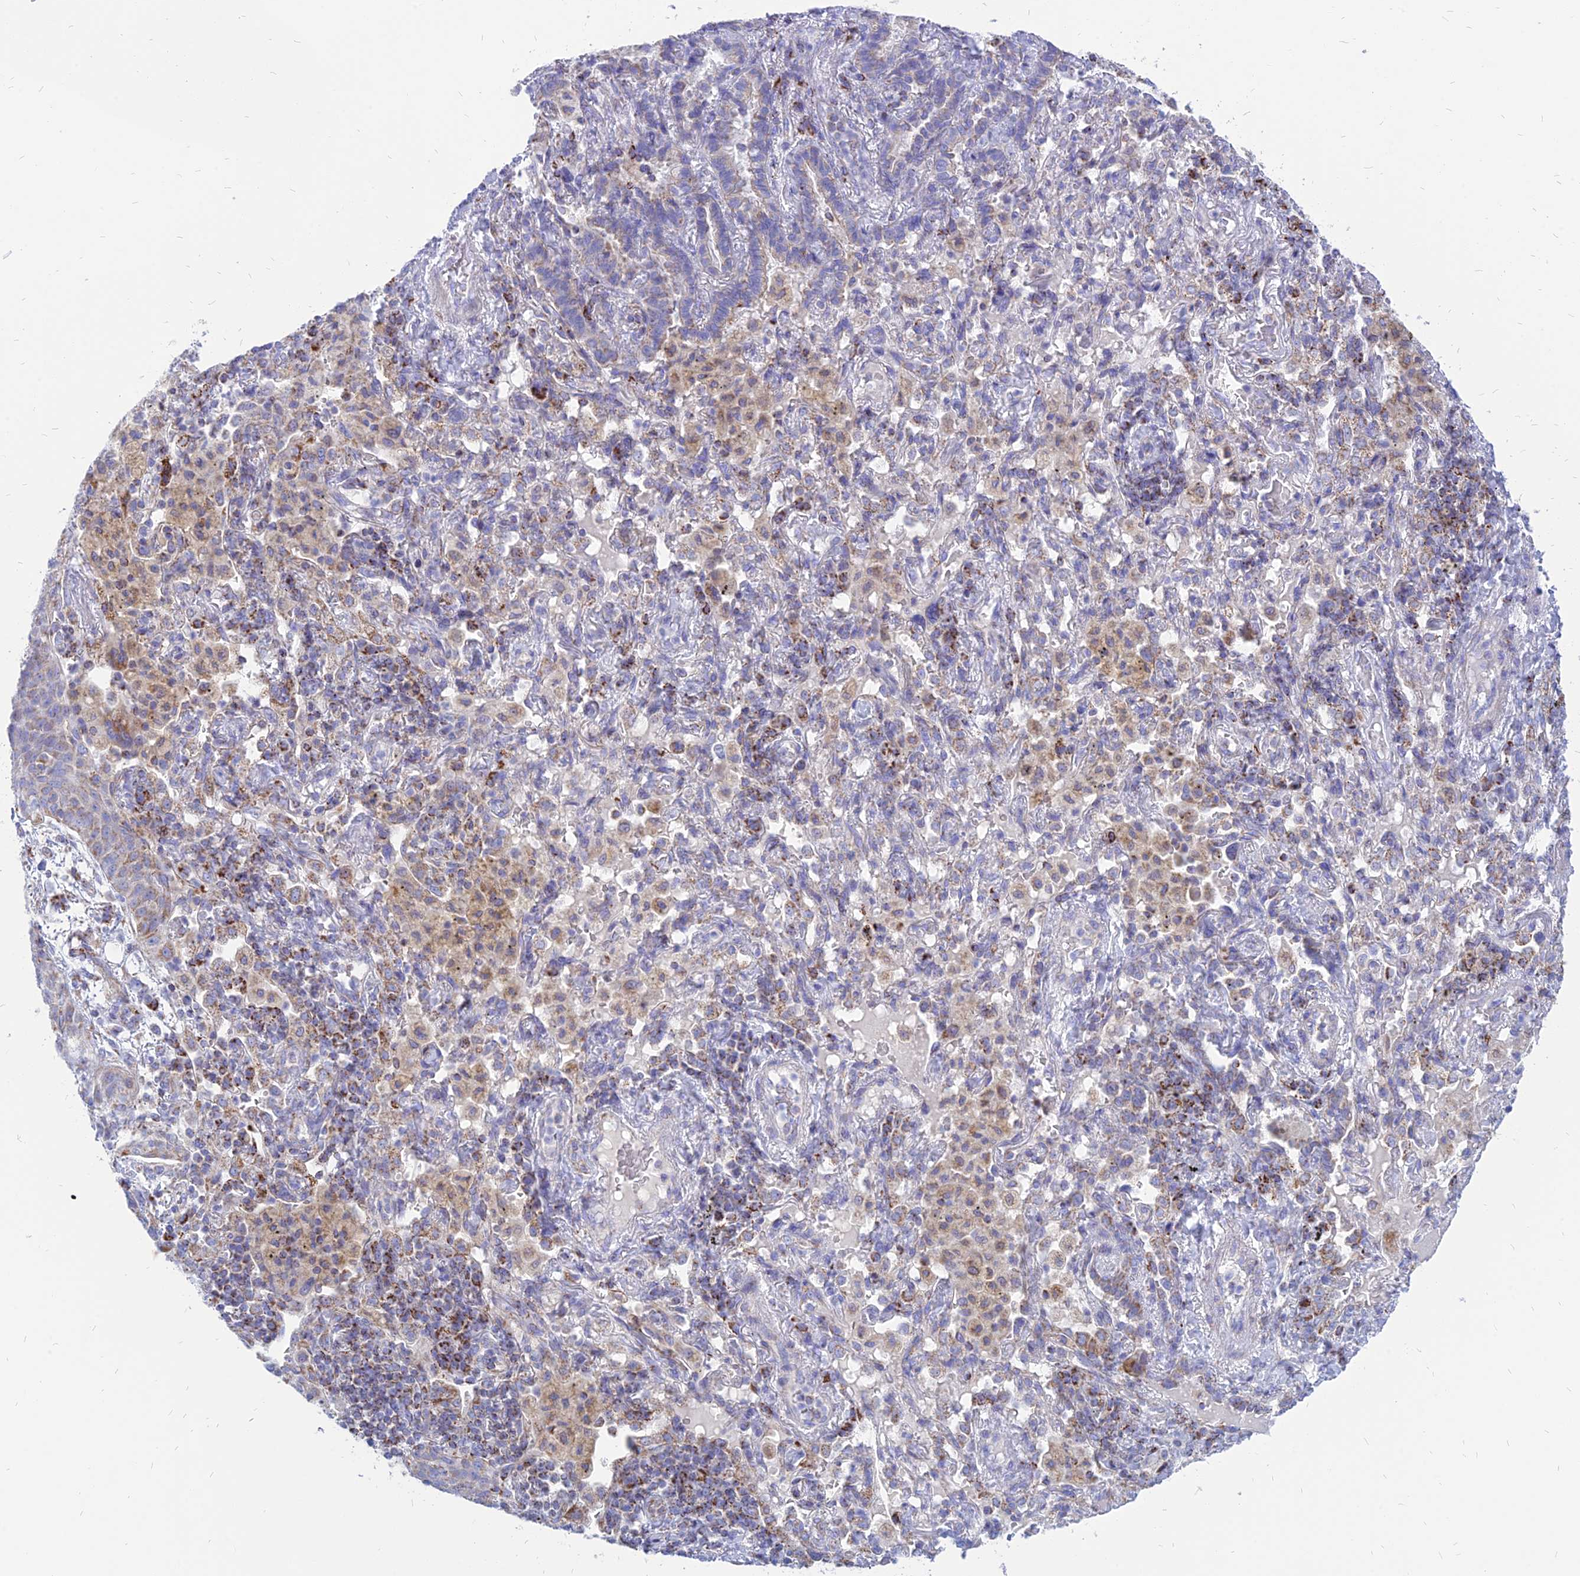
{"staining": {"intensity": "moderate", "quantity": "<25%", "location": "cytoplasmic/membranous"}, "tissue": "lung cancer", "cell_type": "Tumor cells", "image_type": "cancer", "snomed": [{"axis": "morphology", "description": "Squamous cell carcinoma, NOS"}, {"axis": "topography", "description": "Lung"}], "caption": "A brown stain highlights moderate cytoplasmic/membranous expression of a protein in lung cancer tumor cells.", "gene": "PACC1", "patient": {"sex": "female", "age": 70}}